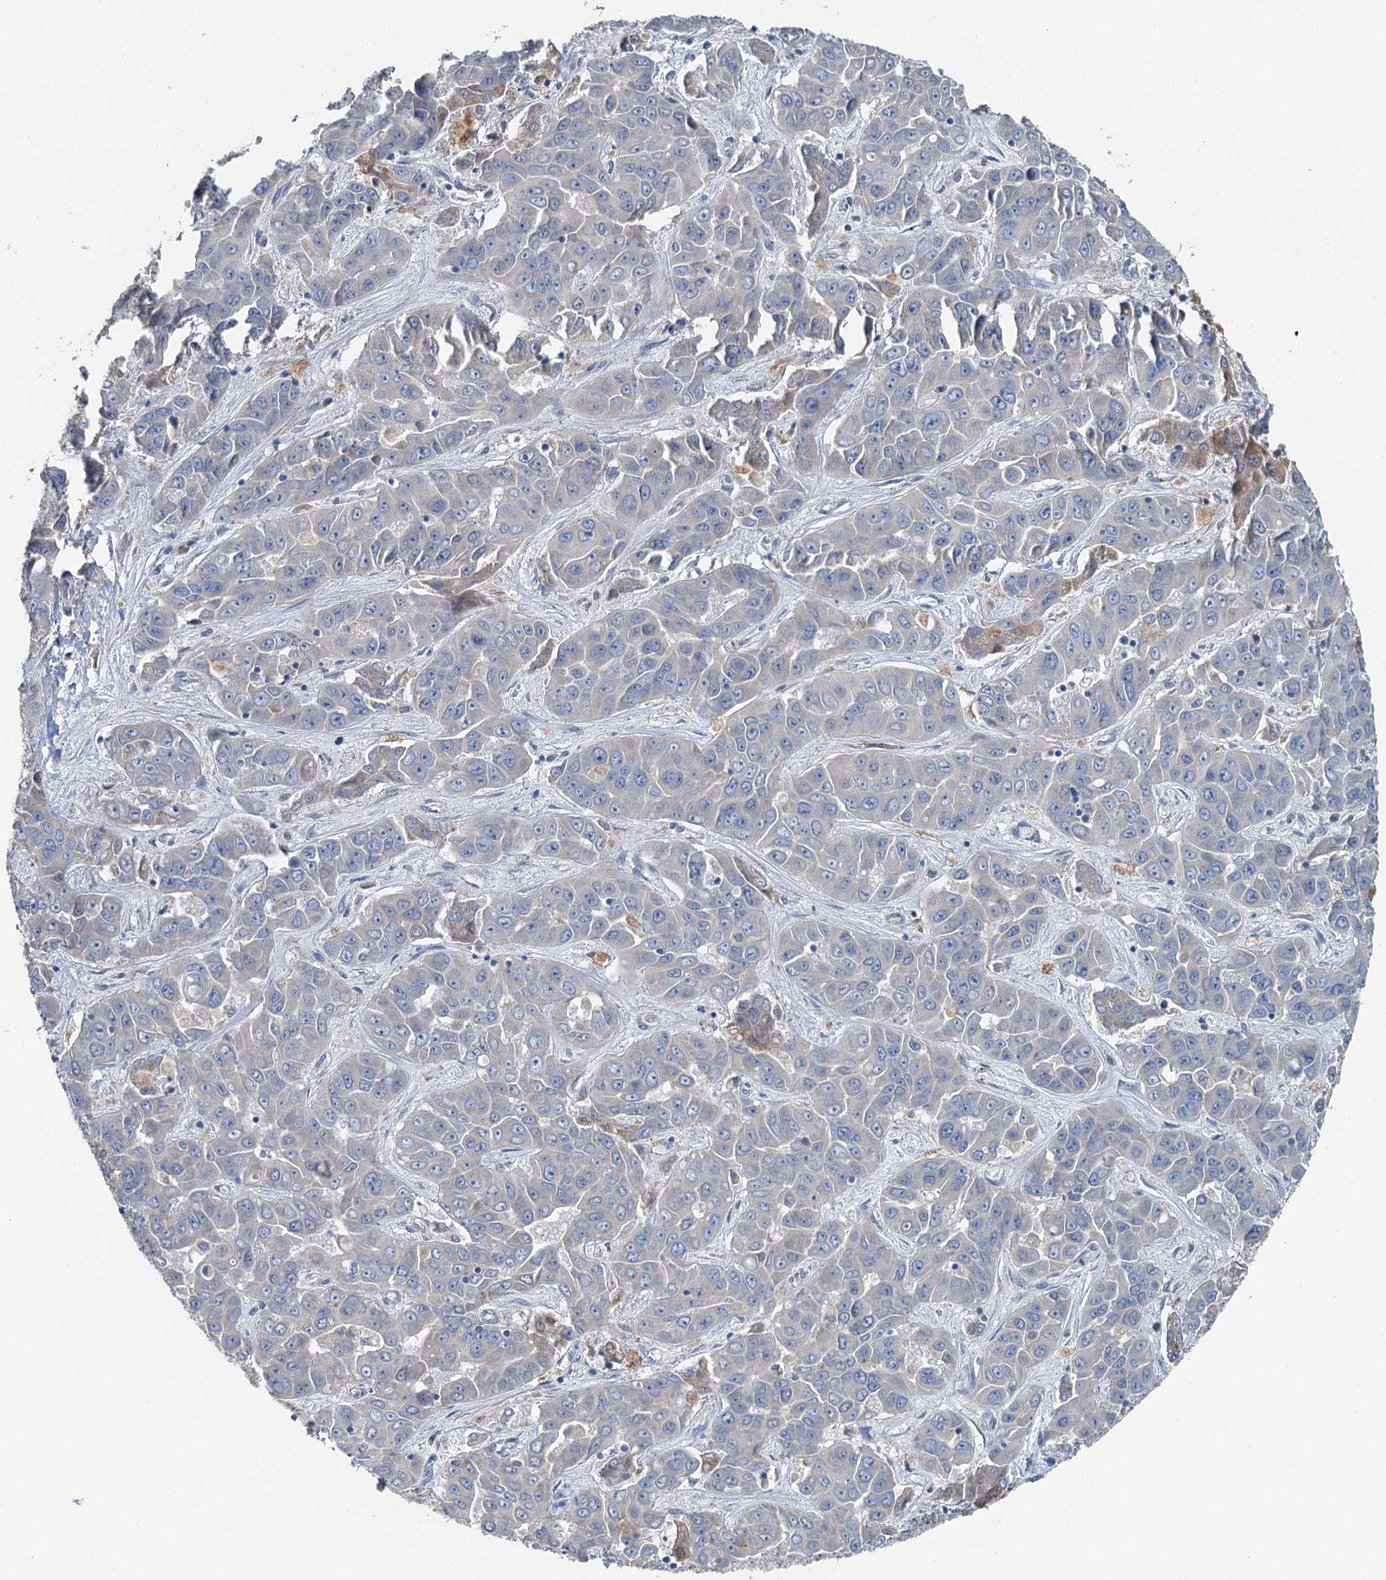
{"staining": {"intensity": "negative", "quantity": "none", "location": "none"}, "tissue": "liver cancer", "cell_type": "Tumor cells", "image_type": "cancer", "snomed": [{"axis": "morphology", "description": "Cholangiocarcinoma"}, {"axis": "topography", "description": "Liver"}], "caption": "Immunohistochemistry (IHC) of human liver cancer exhibits no positivity in tumor cells. (Brightfield microscopy of DAB IHC at high magnification).", "gene": "C6orf120", "patient": {"sex": "female", "age": 52}}